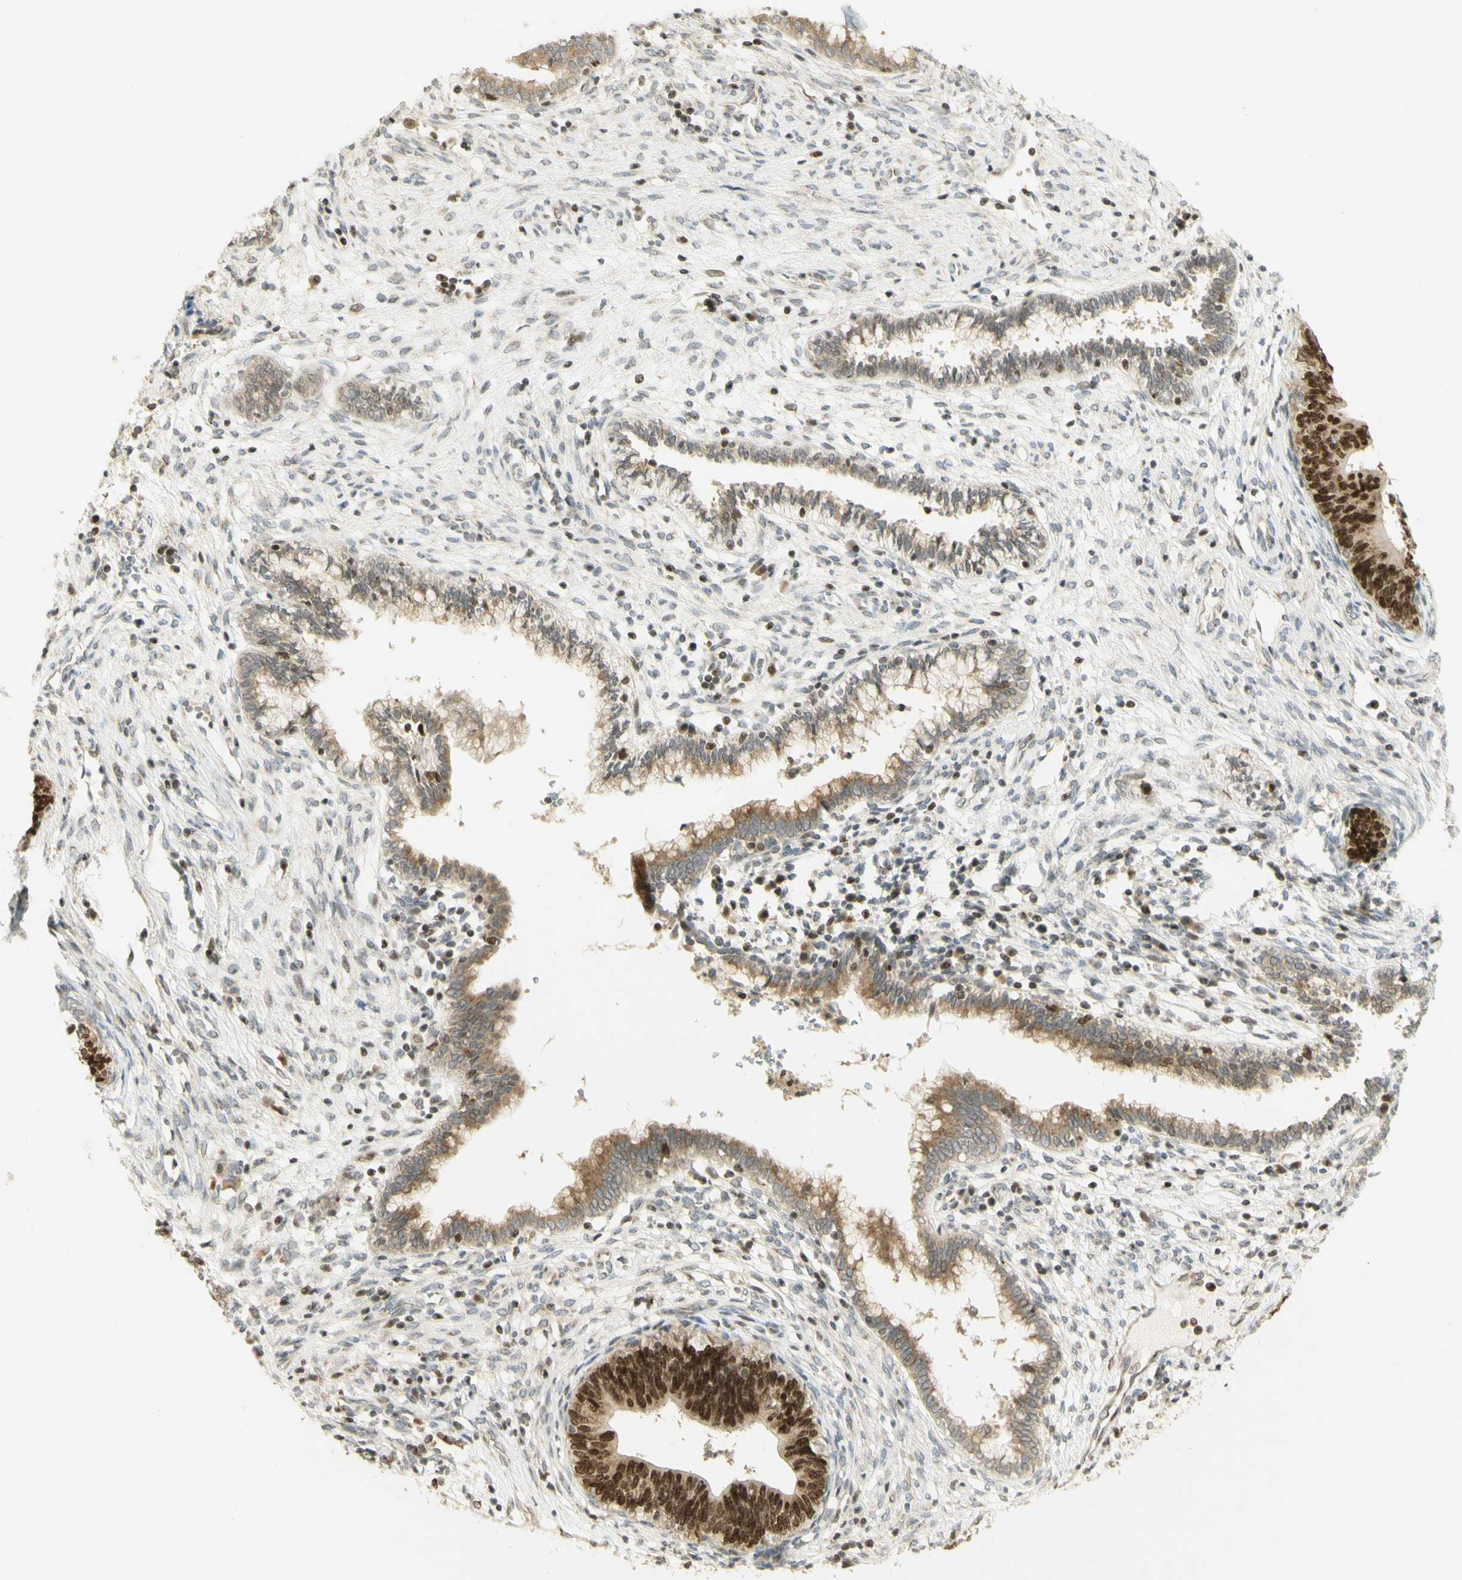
{"staining": {"intensity": "strong", "quantity": ">75%", "location": "cytoplasmic/membranous,nuclear"}, "tissue": "cervical cancer", "cell_type": "Tumor cells", "image_type": "cancer", "snomed": [{"axis": "morphology", "description": "Adenocarcinoma, NOS"}, {"axis": "topography", "description": "Cervix"}], "caption": "A brown stain highlights strong cytoplasmic/membranous and nuclear staining of a protein in cervical adenocarcinoma tumor cells. (IHC, brightfield microscopy, high magnification).", "gene": "KIF11", "patient": {"sex": "female", "age": 44}}